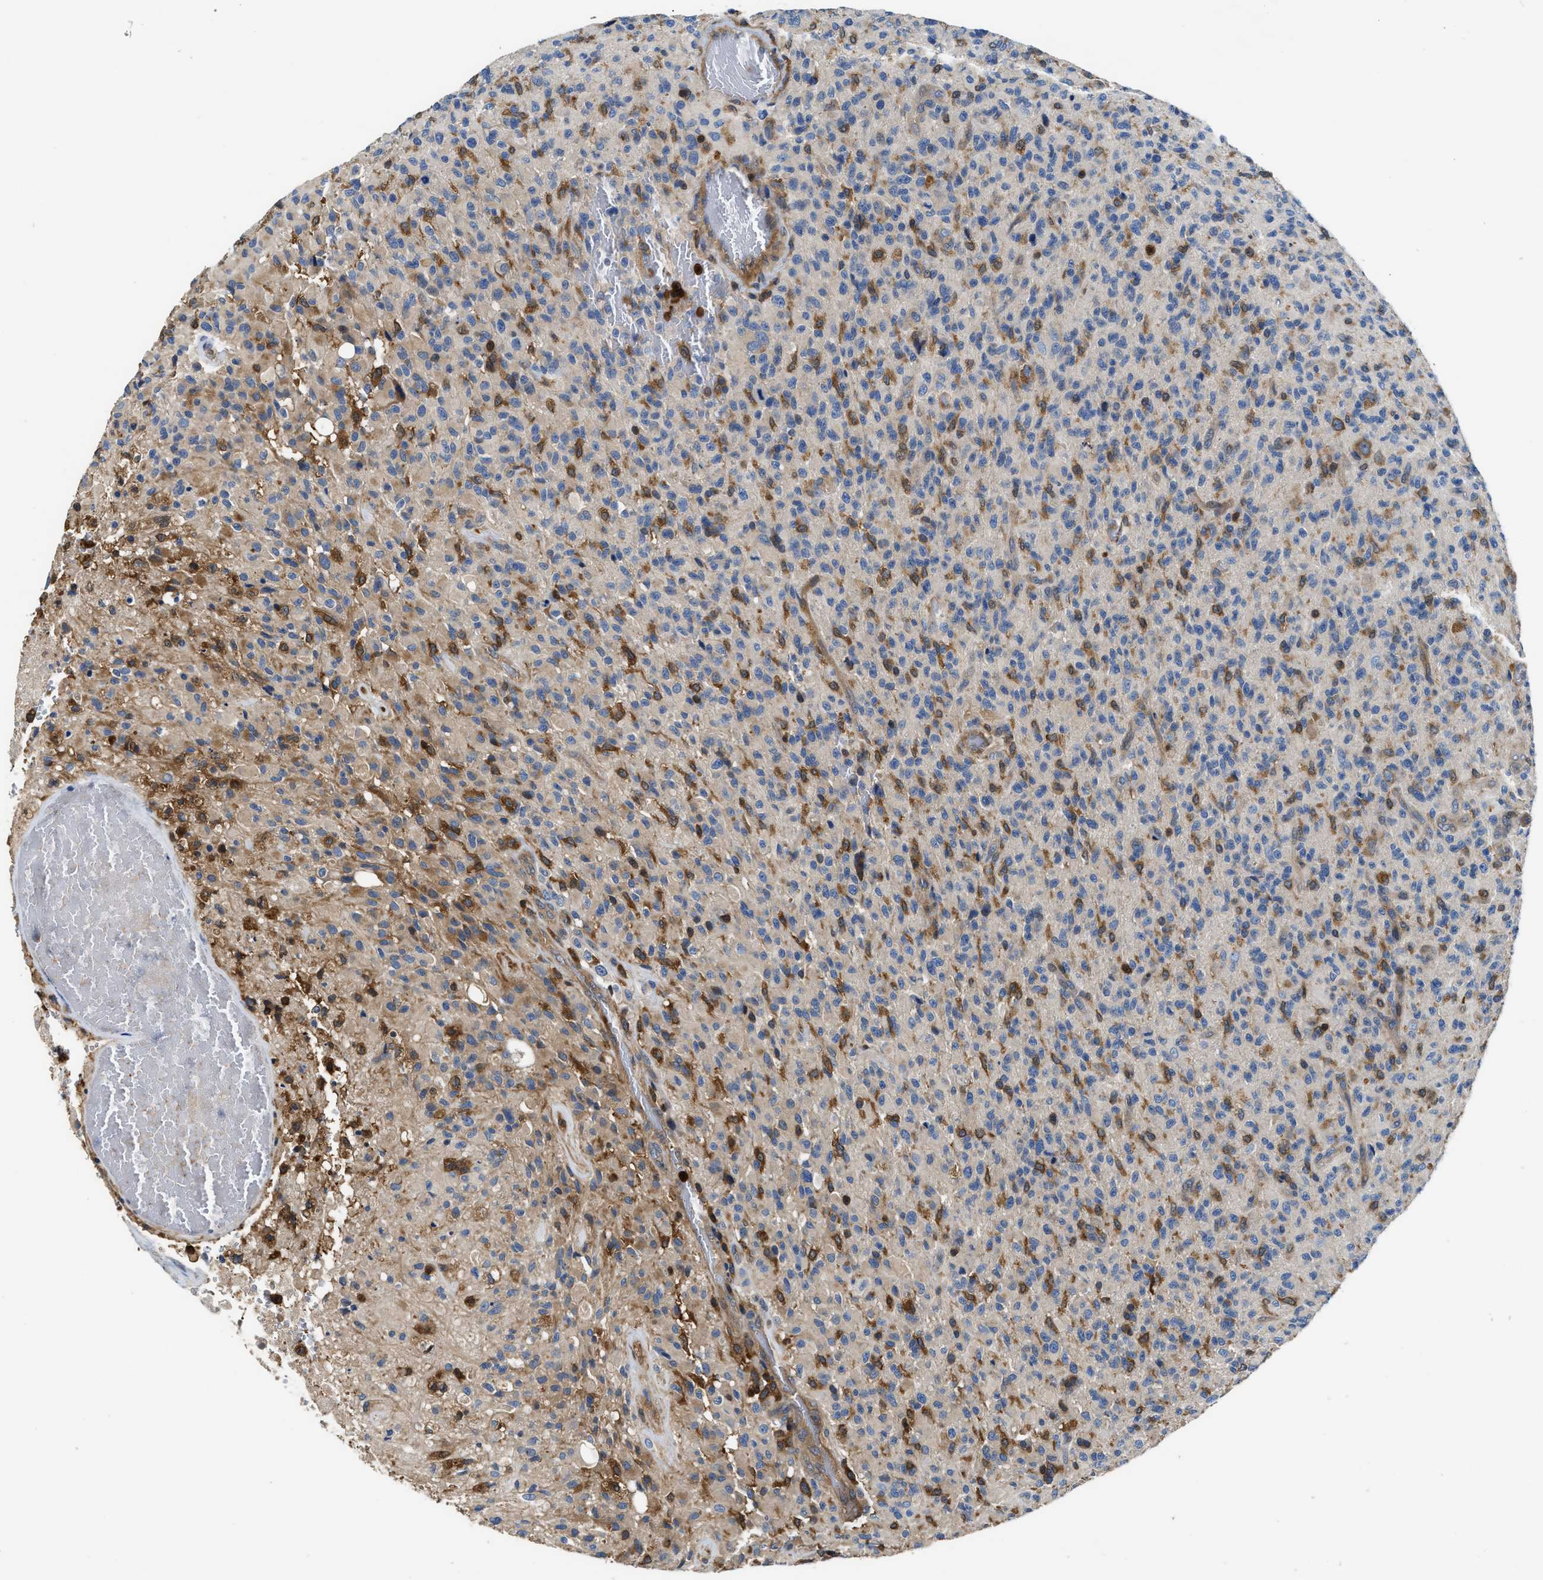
{"staining": {"intensity": "moderate", "quantity": "25%-75%", "location": "cytoplasmic/membranous"}, "tissue": "glioma", "cell_type": "Tumor cells", "image_type": "cancer", "snomed": [{"axis": "morphology", "description": "Glioma, malignant, High grade"}, {"axis": "topography", "description": "Brain"}], "caption": "Malignant high-grade glioma was stained to show a protein in brown. There is medium levels of moderate cytoplasmic/membranous positivity in approximately 25%-75% of tumor cells. (Stains: DAB (3,3'-diaminobenzidine) in brown, nuclei in blue, Microscopy: brightfield microscopy at high magnification).", "gene": "OSTF1", "patient": {"sex": "male", "age": 71}}